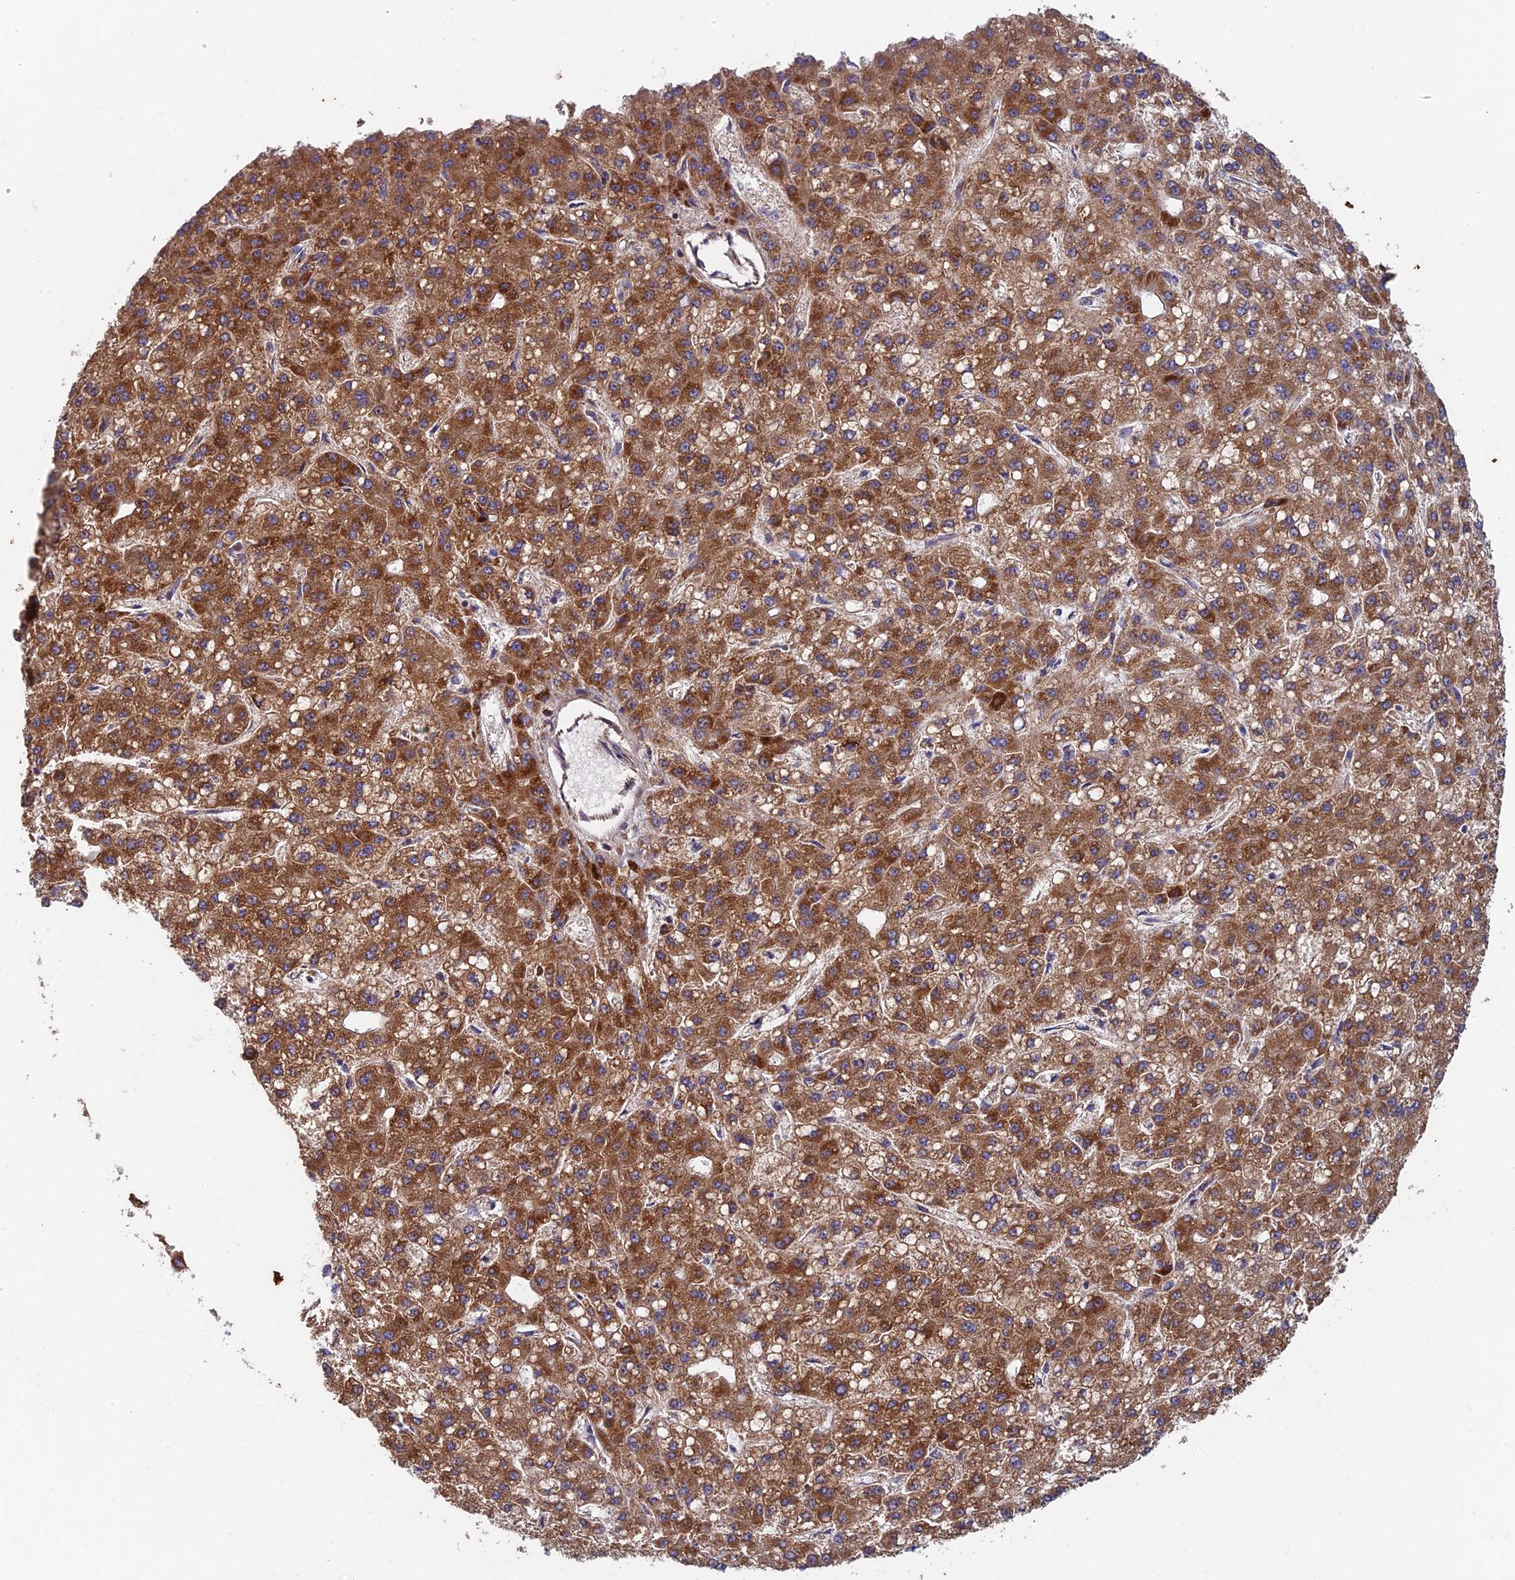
{"staining": {"intensity": "strong", "quantity": ">75%", "location": "cytoplasmic/membranous"}, "tissue": "liver cancer", "cell_type": "Tumor cells", "image_type": "cancer", "snomed": [{"axis": "morphology", "description": "Carcinoma, Hepatocellular, NOS"}, {"axis": "topography", "description": "Liver"}], "caption": "High-power microscopy captured an IHC histopathology image of liver cancer (hepatocellular carcinoma), revealing strong cytoplasmic/membranous staining in about >75% of tumor cells.", "gene": "MRPS9", "patient": {"sex": "male", "age": 67}}